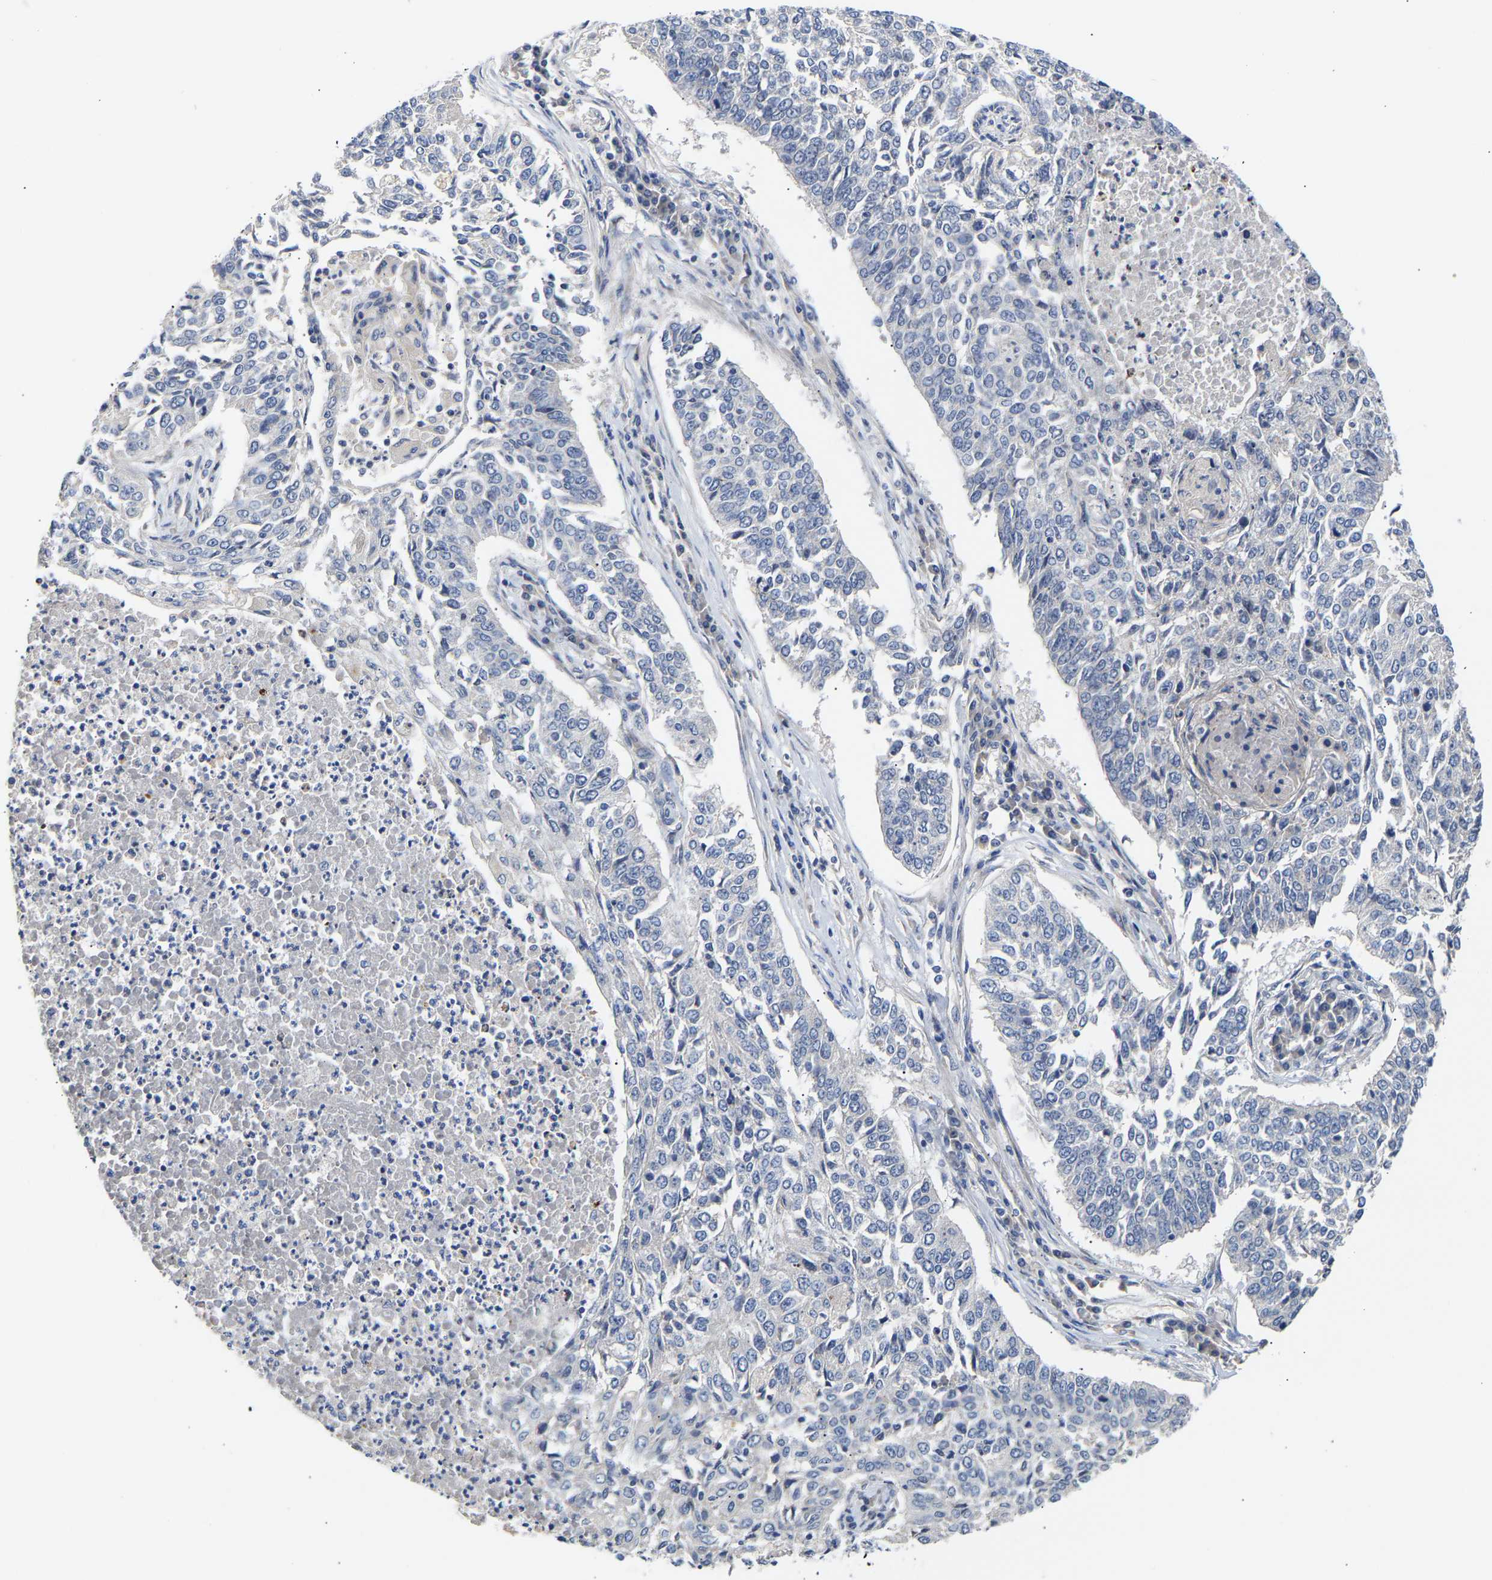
{"staining": {"intensity": "negative", "quantity": "none", "location": "none"}, "tissue": "lung cancer", "cell_type": "Tumor cells", "image_type": "cancer", "snomed": [{"axis": "morphology", "description": "Normal tissue, NOS"}, {"axis": "morphology", "description": "Squamous cell carcinoma, NOS"}, {"axis": "topography", "description": "Cartilage tissue"}, {"axis": "topography", "description": "Bronchus"}, {"axis": "topography", "description": "Lung"}], "caption": "IHC of squamous cell carcinoma (lung) displays no positivity in tumor cells.", "gene": "KASH5", "patient": {"sex": "female", "age": 49}}